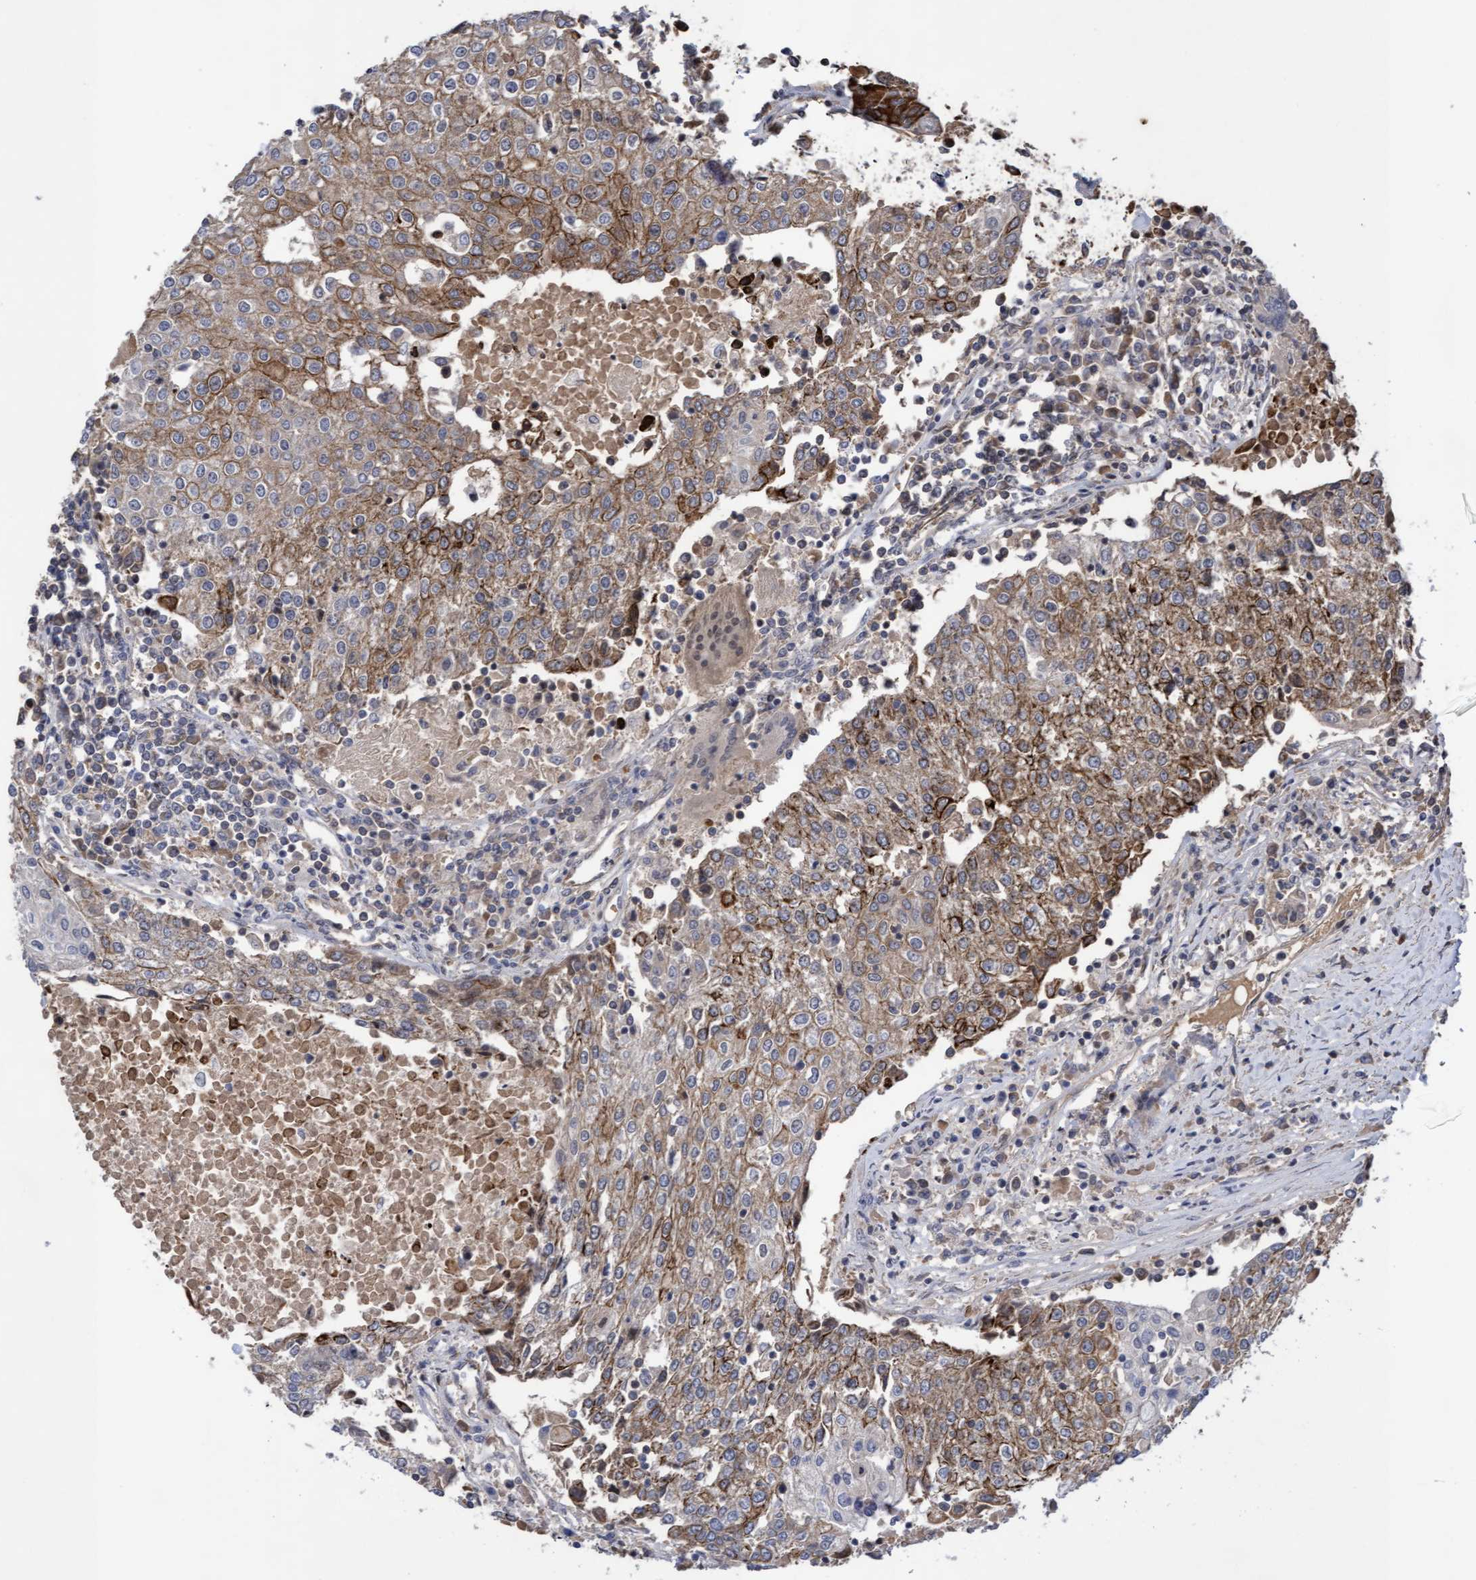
{"staining": {"intensity": "moderate", "quantity": "25%-75%", "location": "cytoplasmic/membranous"}, "tissue": "urothelial cancer", "cell_type": "Tumor cells", "image_type": "cancer", "snomed": [{"axis": "morphology", "description": "Urothelial carcinoma, High grade"}, {"axis": "topography", "description": "Urinary bladder"}], "caption": "Human urothelial cancer stained for a protein (brown) exhibits moderate cytoplasmic/membranous positive positivity in about 25%-75% of tumor cells.", "gene": "COBL", "patient": {"sex": "female", "age": 85}}